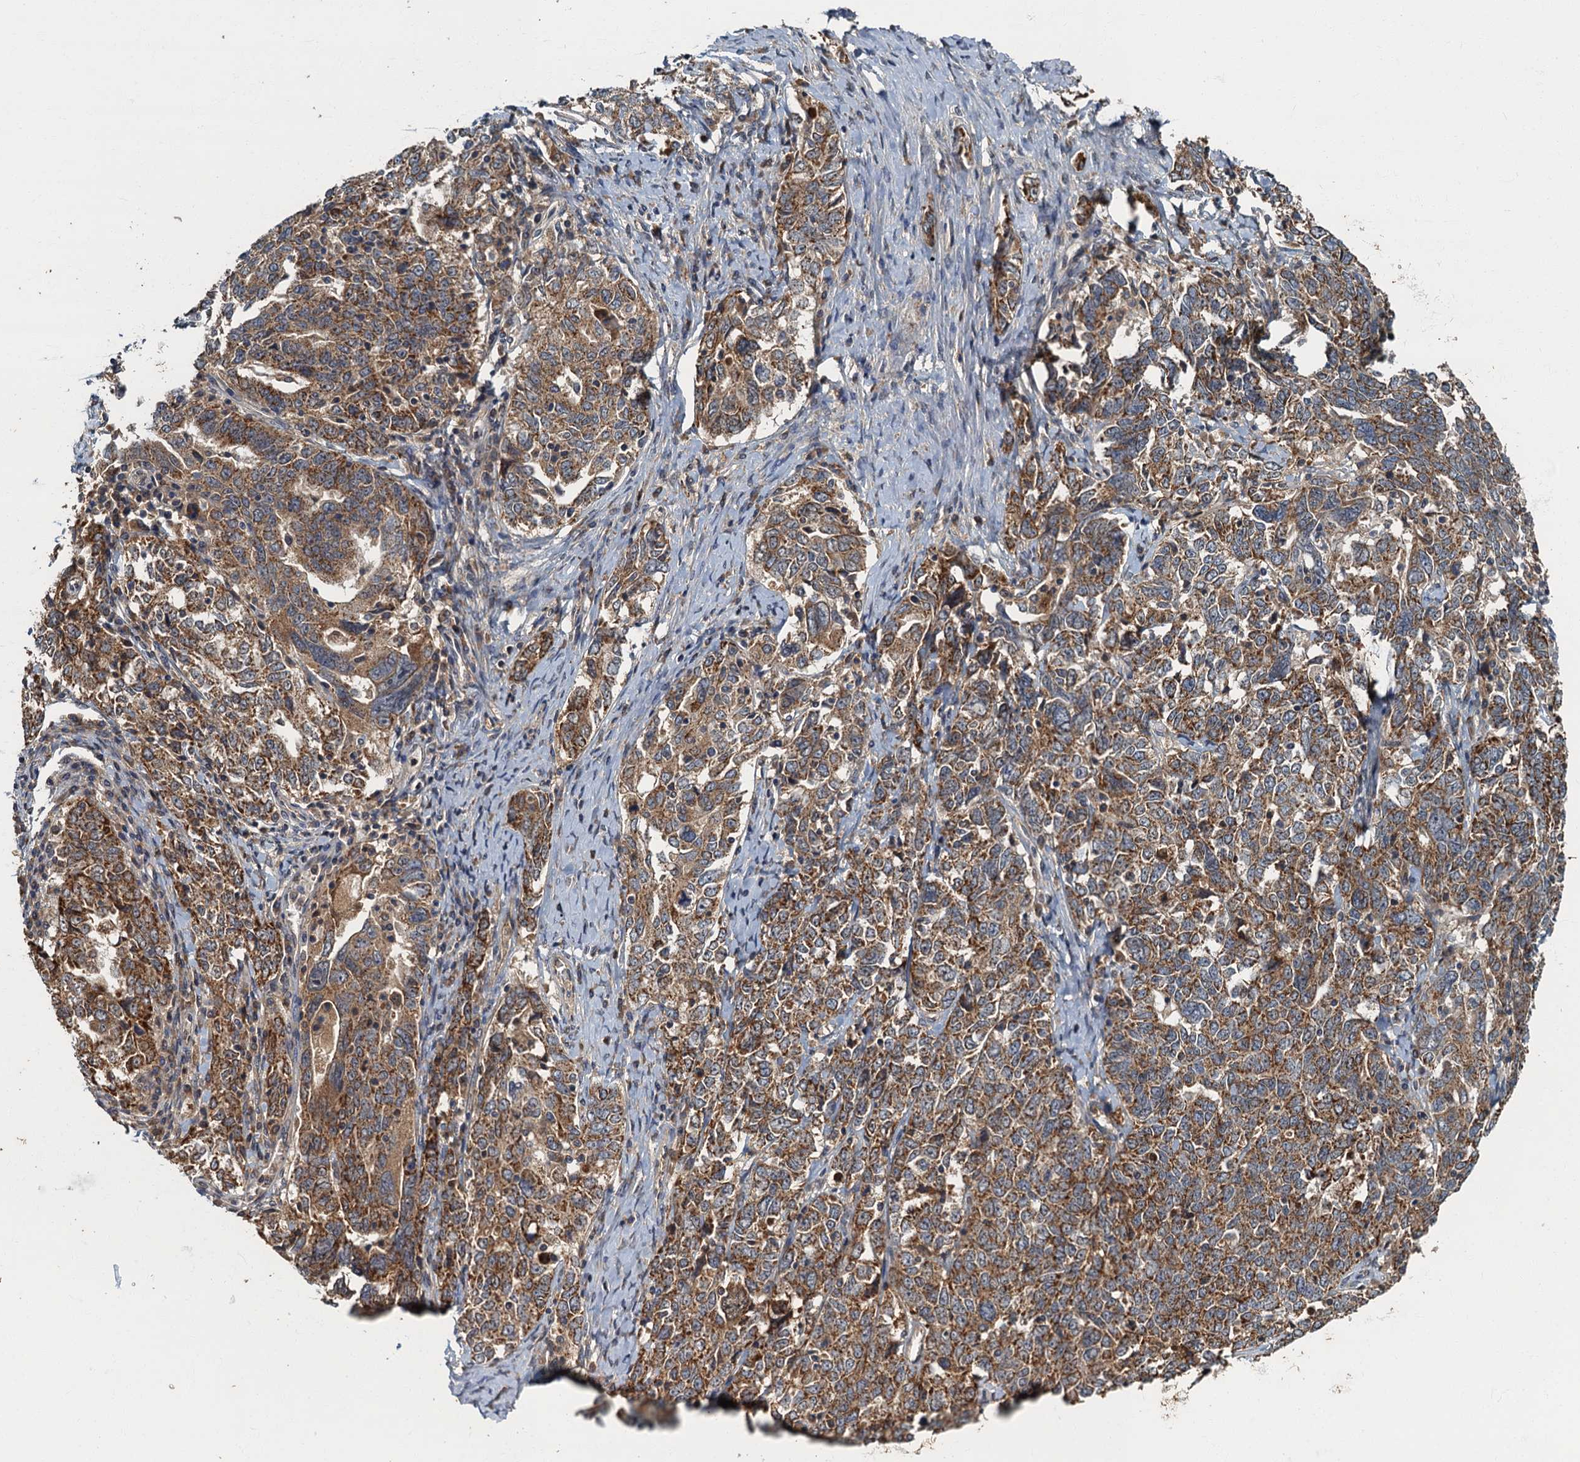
{"staining": {"intensity": "moderate", "quantity": ">75%", "location": "cytoplasmic/membranous"}, "tissue": "ovarian cancer", "cell_type": "Tumor cells", "image_type": "cancer", "snomed": [{"axis": "morphology", "description": "Carcinoma, endometroid"}, {"axis": "topography", "description": "Ovary"}], "caption": "About >75% of tumor cells in ovarian cancer reveal moderate cytoplasmic/membranous protein staining as visualized by brown immunohistochemical staining.", "gene": "WDCP", "patient": {"sex": "female", "age": 62}}